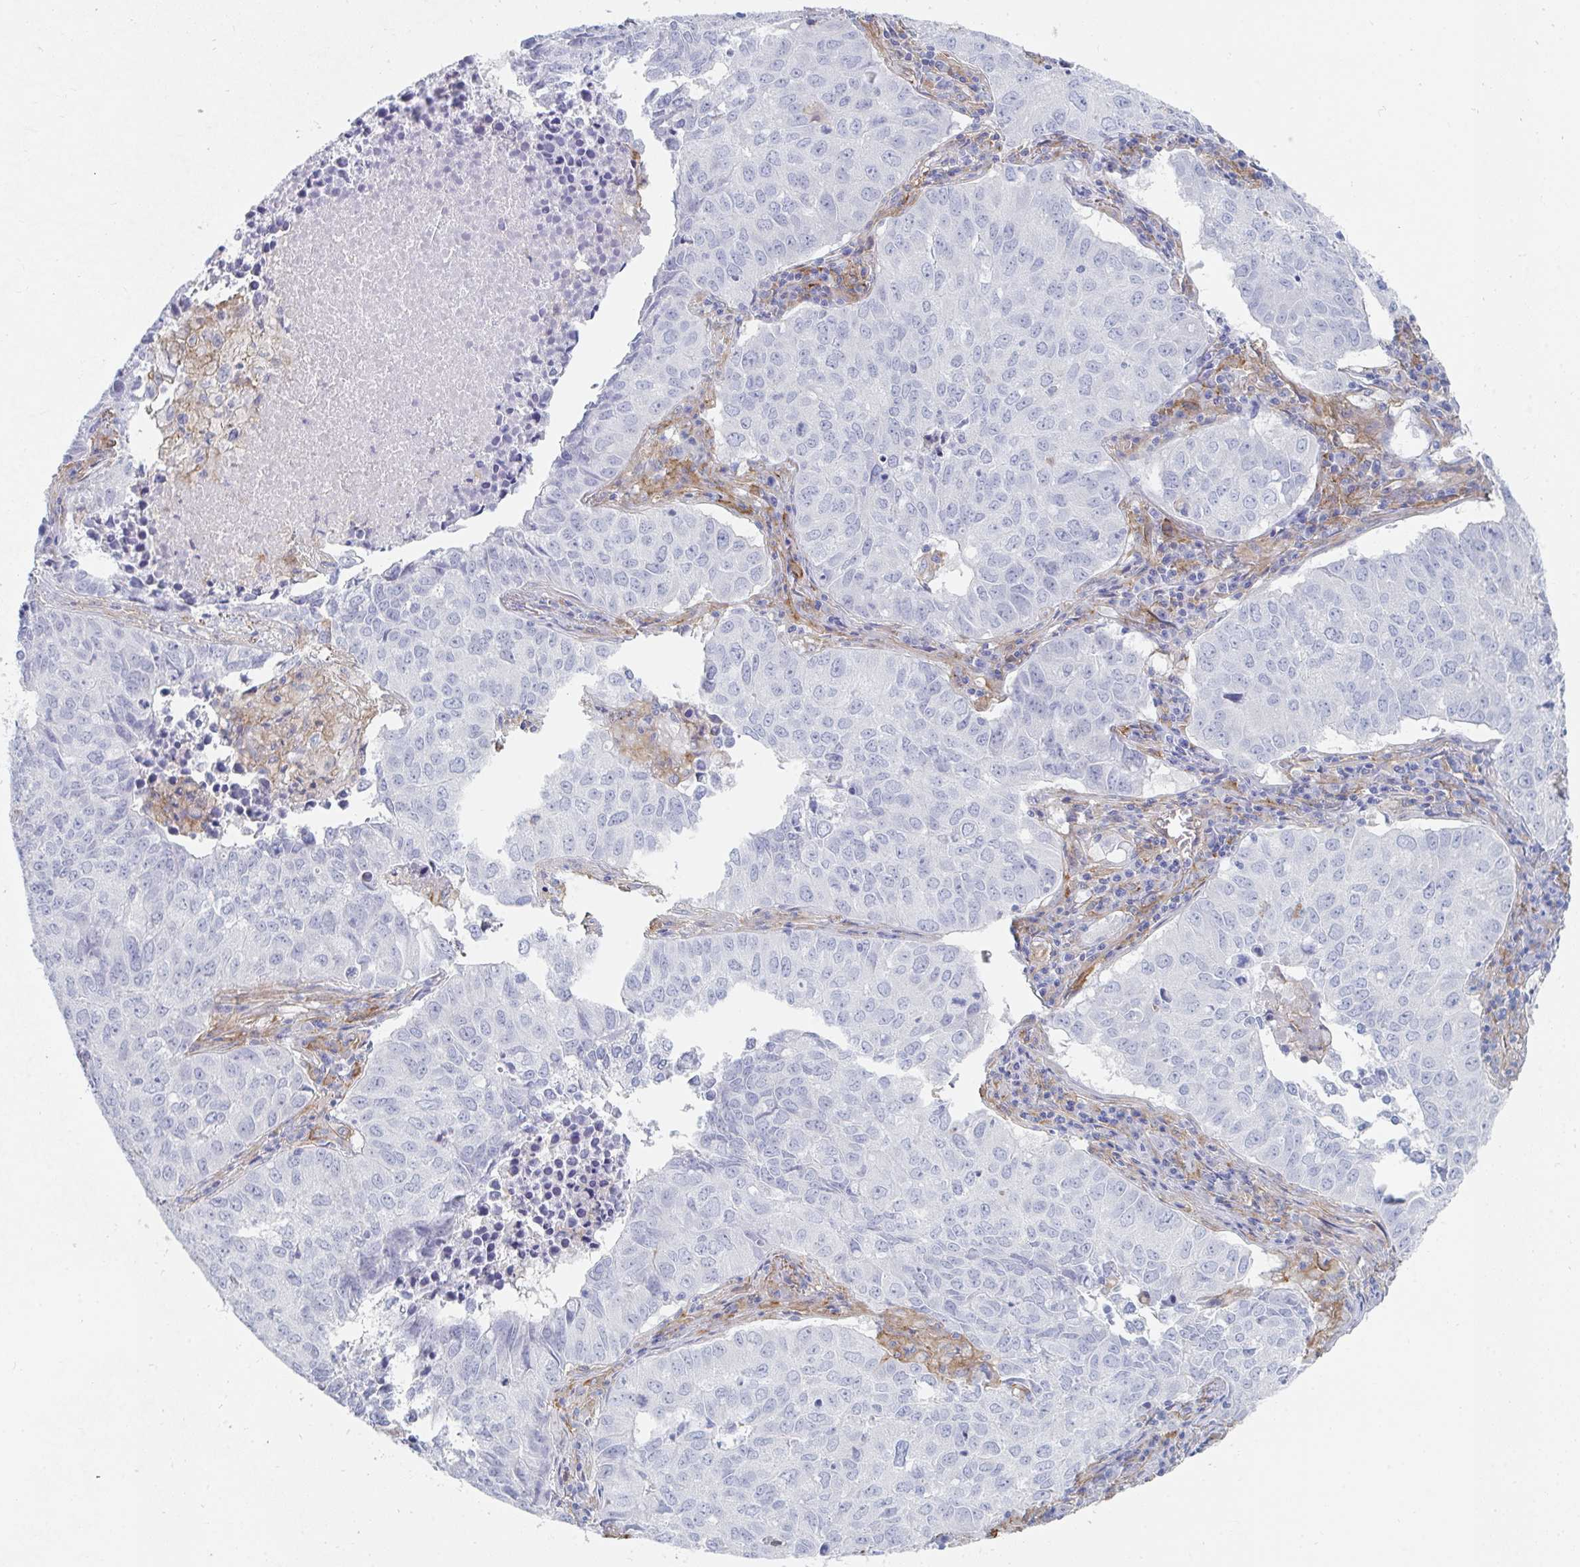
{"staining": {"intensity": "negative", "quantity": "none", "location": "none"}, "tissue": "lung cancer", "cell_type": "Tumor cells", "image_type": "cancer", "snomed": [{"axis": "morphology", "description": "Adenocarcinoma, NOS"}, {"axis": "topography", "description": "Lung"}], "caption": "IHC micrograph of lung adenocarcinoma stained for a protein (brown), which reveals no staining in tumor cells.", "gene": "DAB2", "patient": {"sex": "female", "age": 50}}